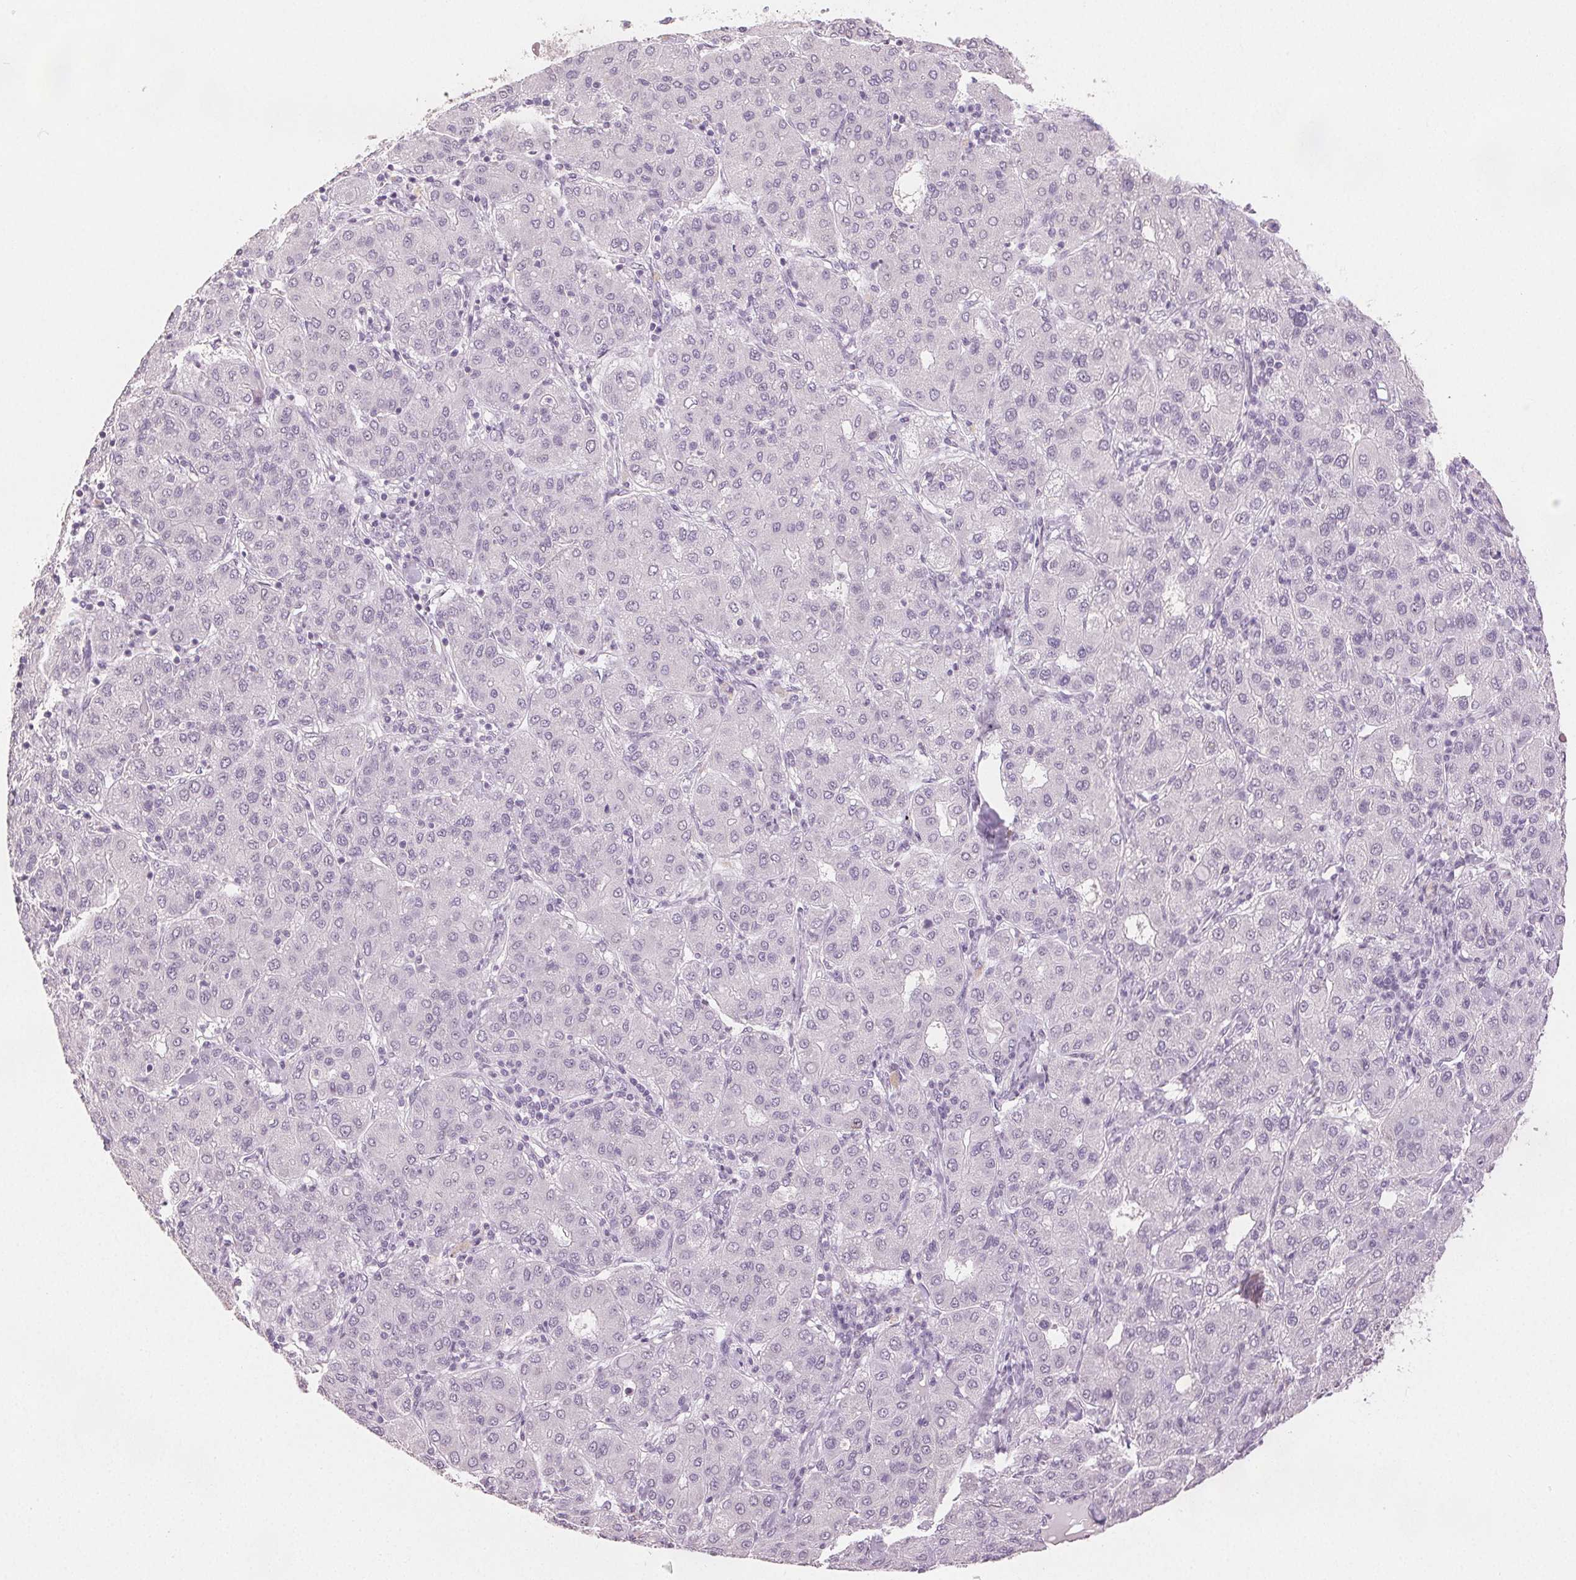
{"staining": {"intensity": "negative", "quantity": "none", "location": "none"}, "tissue": "liver cancer", "cell_type": "Tumor cells", "image_type": "cancer", "snomed": [{"axis": "morphology", "description": "Carcinoma, Hepatocellular, NOS"}, {"axis": "topography", "description": "Liver"}], "caption": "Liver cancer was stained to show a protein in brown. There is no significant positivity in tumor cells.", "gene": "SCGN", "patient": {"sex": "male", "age": 65}}